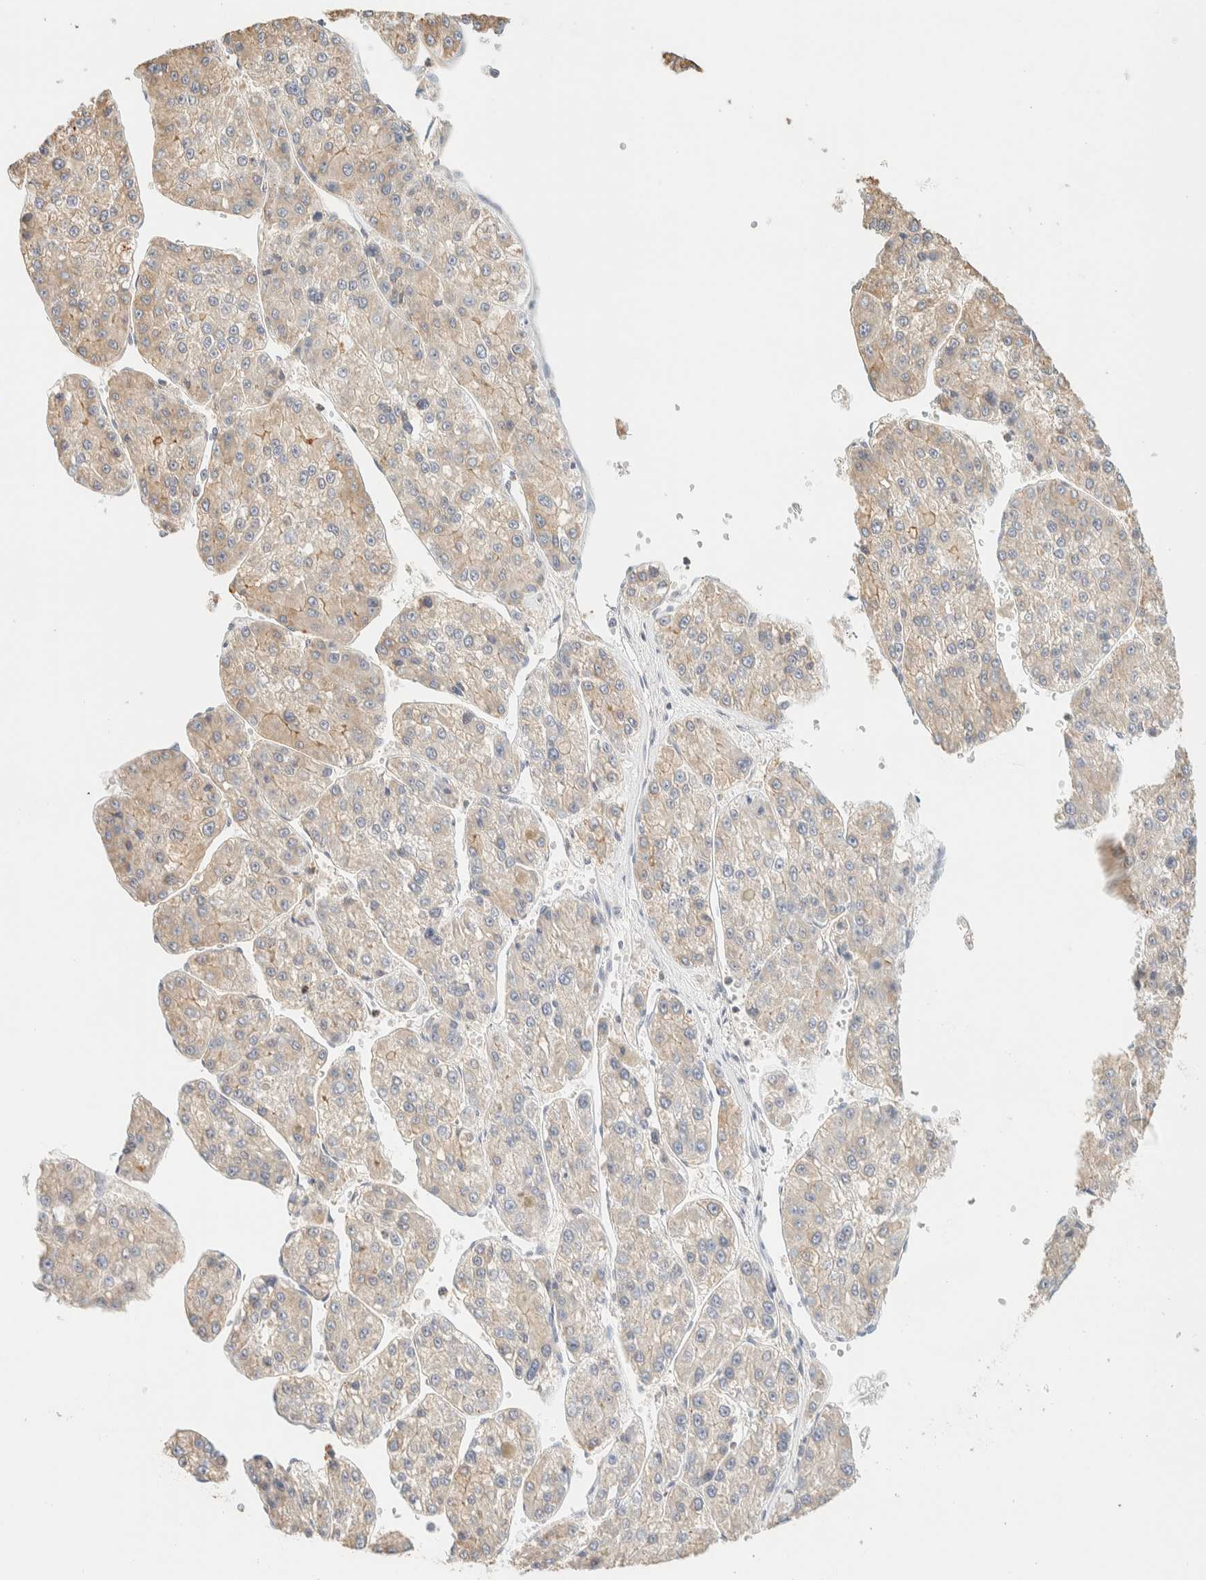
{"staining": {"intensity": "weak", "quantity": ">75%", "location": "cytoplasmic/membranous"}, "tissue": "liver cancer", "cell_type": "Tumor cells", "image_type": "cancer", "snomed": [{"axis": "morphology", "description": "Carcinoma, Hepatocellular, NOS"}, {"axis": "topography", "description": "Liver"}], "caption": "High-power microscopy captured an immunohistochemistry image of liver cancer, revealing weak cytoplasmic/membranous positivity in approximately >75% of tumor cells.", "gene": "TBC1D8B", "patient": {"sex": "female", "age": 73}}